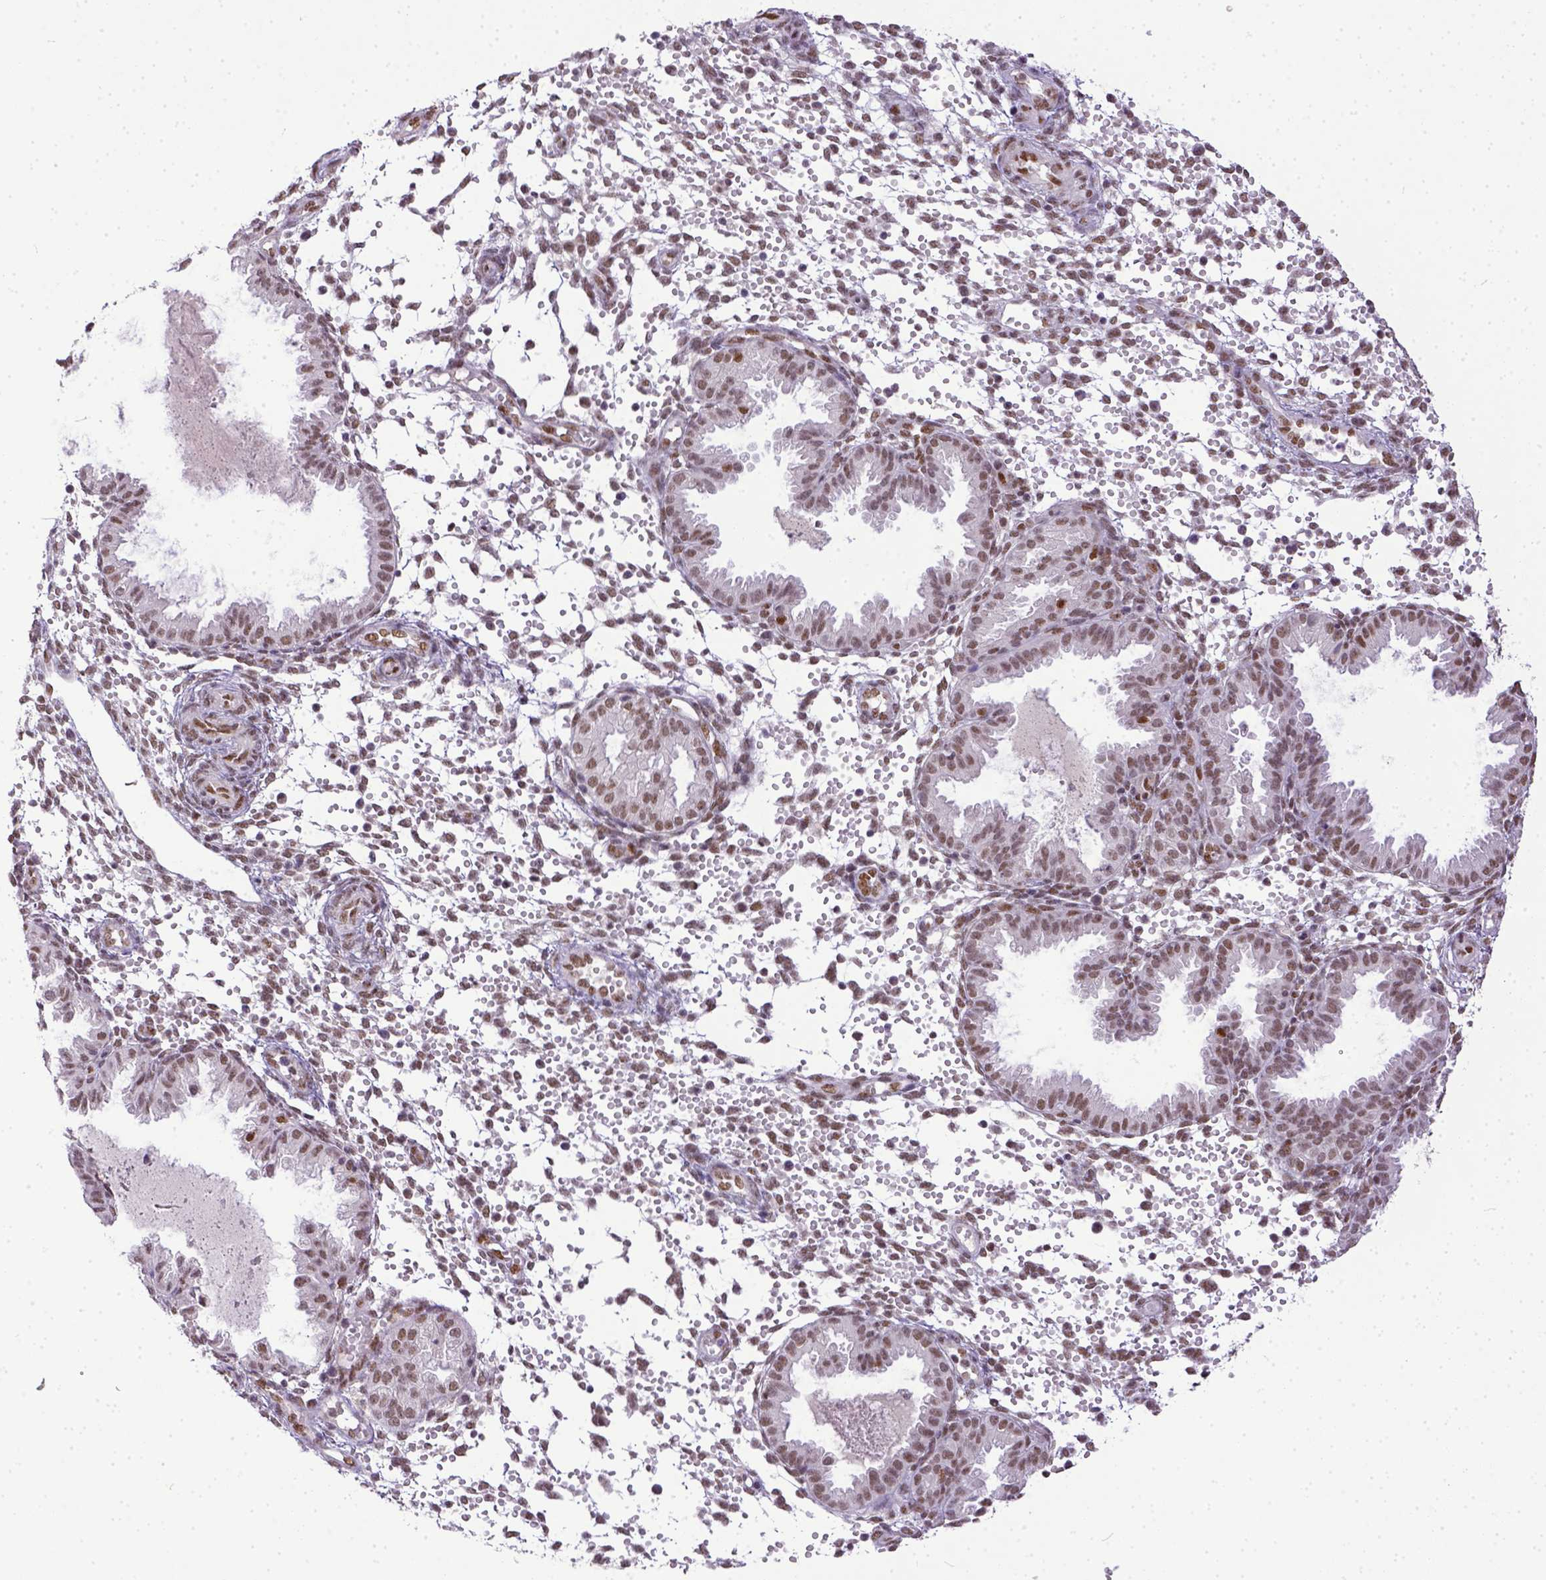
{"staining": {"intensity": "moderate", "quantity": "25%-75%", "location": "nuclear"}, "tissue": "endometrium", "cell_type": "Cells in endometrial stroma", "image_type": "normal", "snomed": [{"axis": "morphology", "description": "Normal tissue, NOS"}, {"axis": "topography", "description": "Endometrium"}], "caption": "Immunohistochemical staining of unremarkable human endometrium demonstrates 25%-75% levels of moderate nuclear protein expression in about 25%-75% of cells in endometrial stroma. (DAB = brown stain, brightfield microscopy at high magnification).", "gene": "ERCC1", "patient": {"sex": "female", "age": 33}}